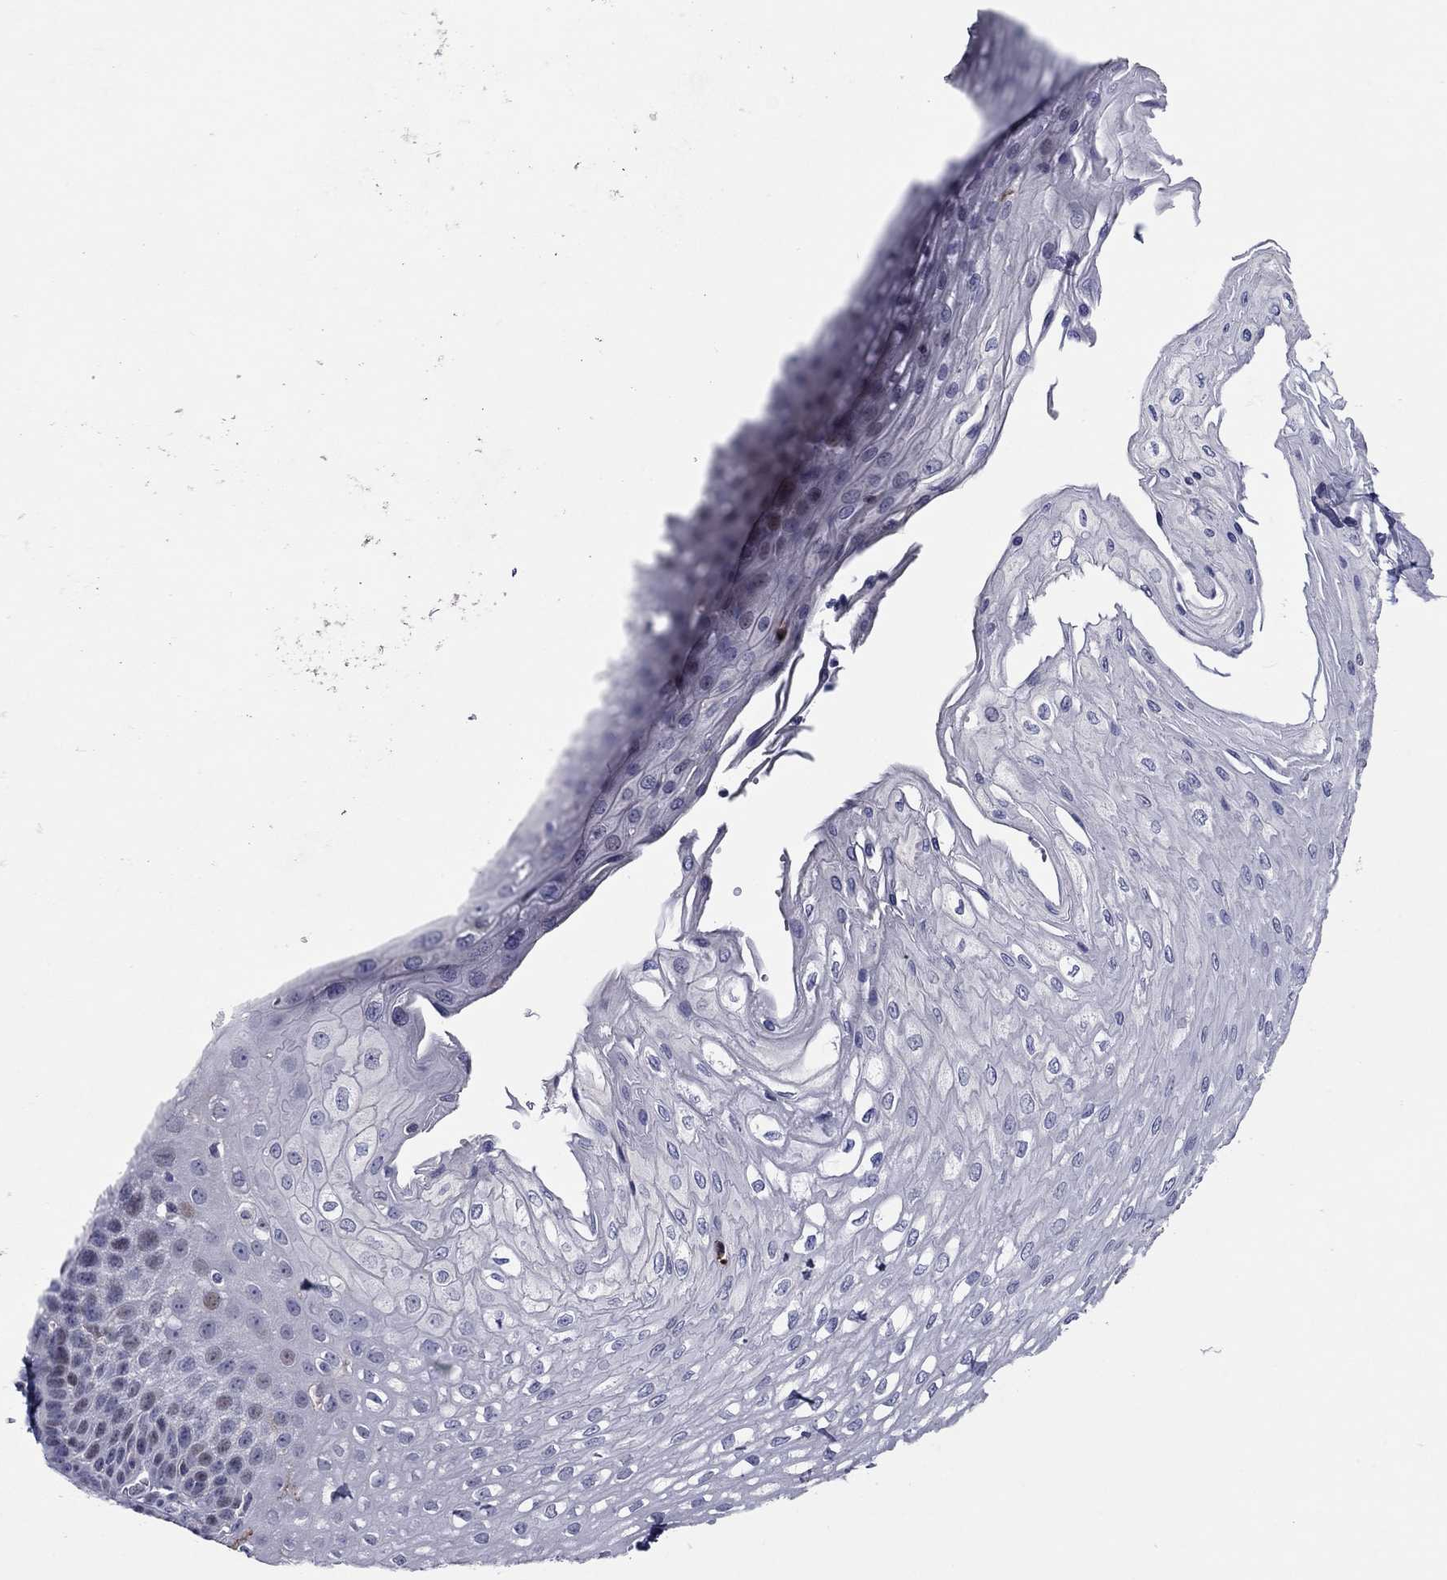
{"staining": {"intensity": "negative", "quantity": "none", "location": "none"}, "tissue": "esophagus", "cell_type": "Squamous epithelial cells", "image_type": "normal", "snomed": [{"axis": "morphology", "description": "Normal tissue, NOS"}, {"axis": "topography", "description": "Esophagus"}], "caption": "Esophagus stained for a protein using IHC exhibits no positivity squamous epithelial cells.", "gene": "ITGAE", "patient": {"sex": "female", "age": 62}}